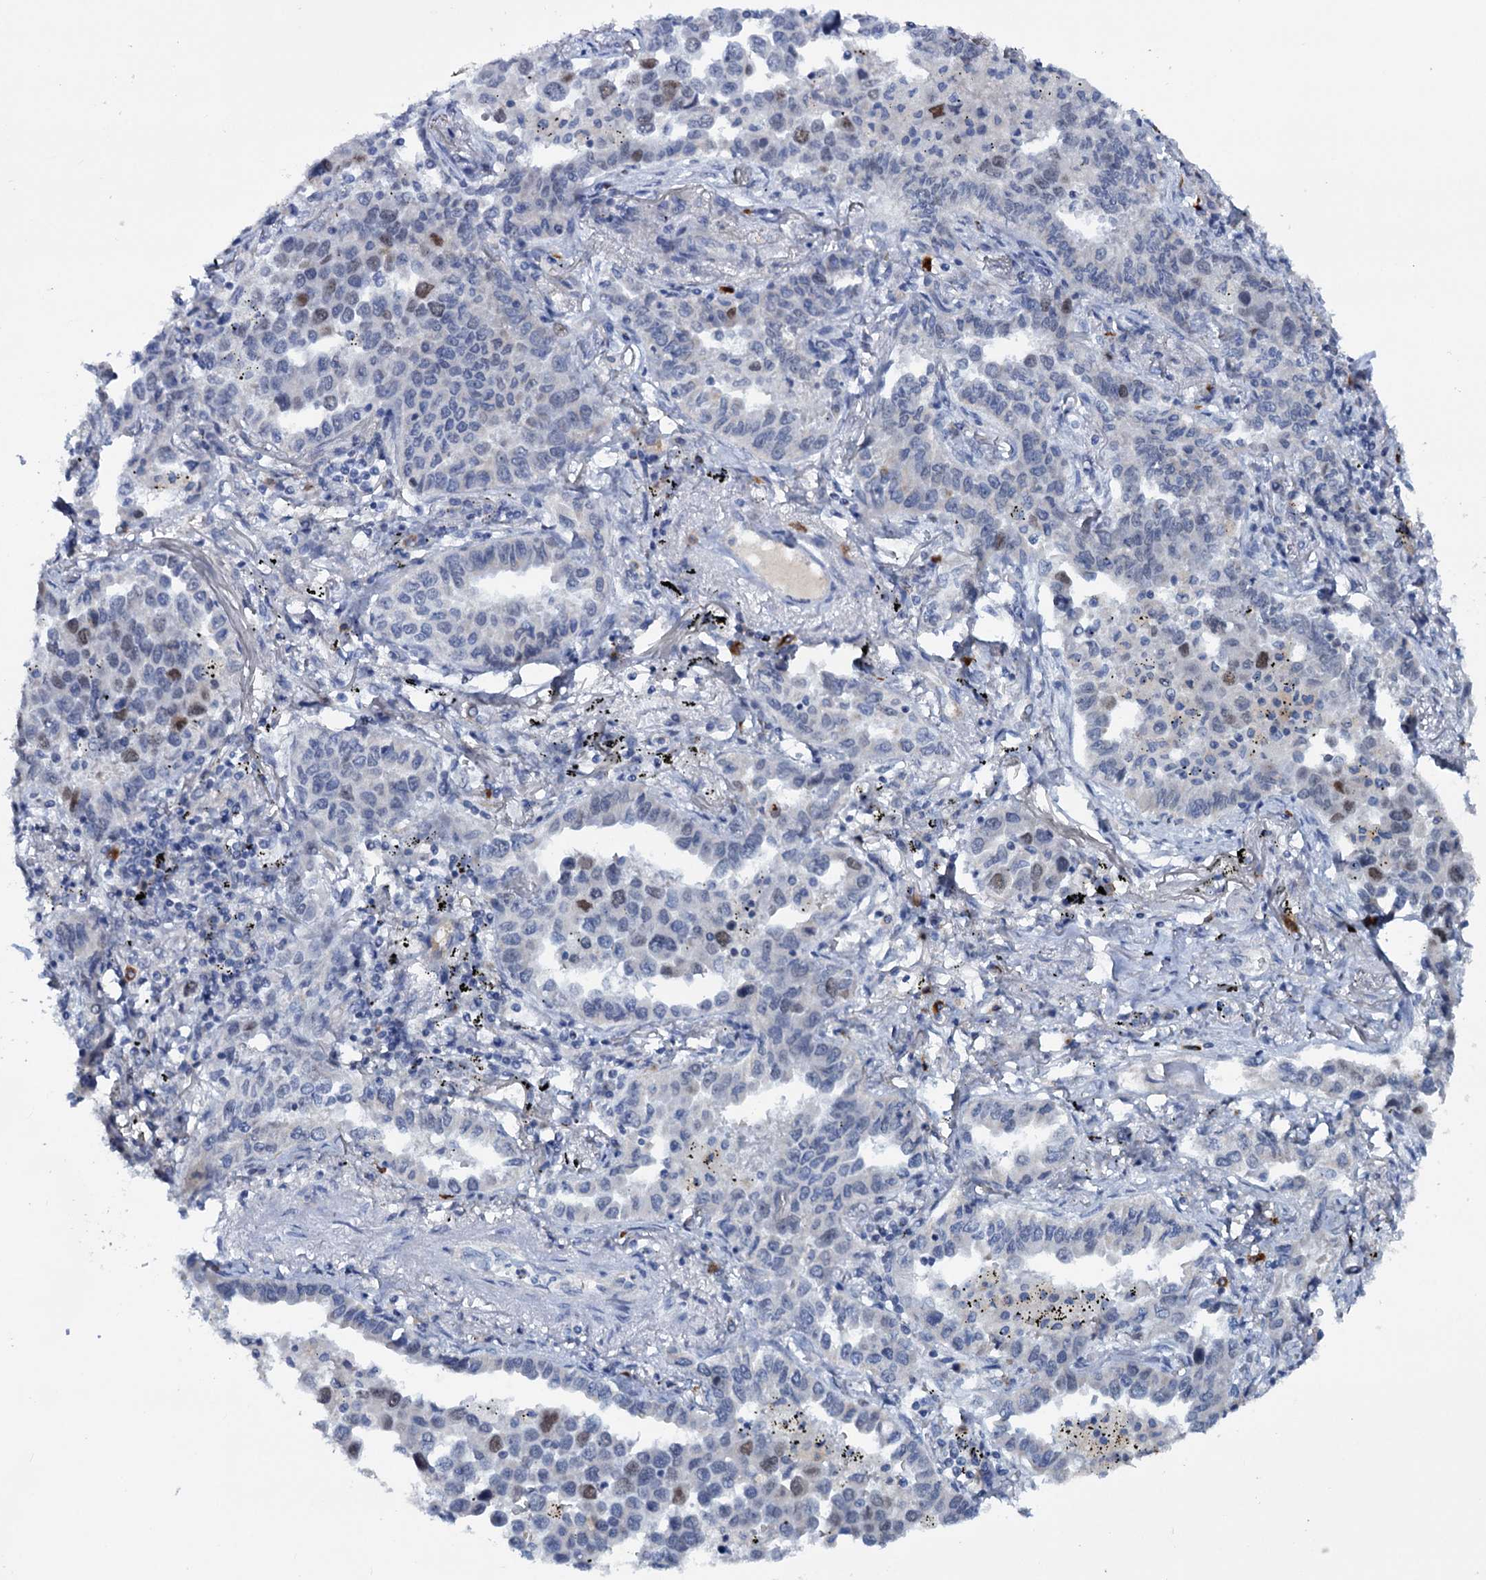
{"staining": {"intensity": "weak", "quantity": "<25%", "location": "nuclear"}, "tissue": "lung cancer", "cell_type": "Tumor cells", "image_type": "cancer", "snomed": [{"axis": "morphology", "description": "Adenocarcinoma, NOS"}, {"axis": "topography", "description": "Lung"}], "caption": "Immunohistochemical staining of human lung cancer (adenocarcinoma) exhibits no significant expression in tumor cells.", "gene": "FAM111B", "patient": {"sex": "male", "age": 67}}